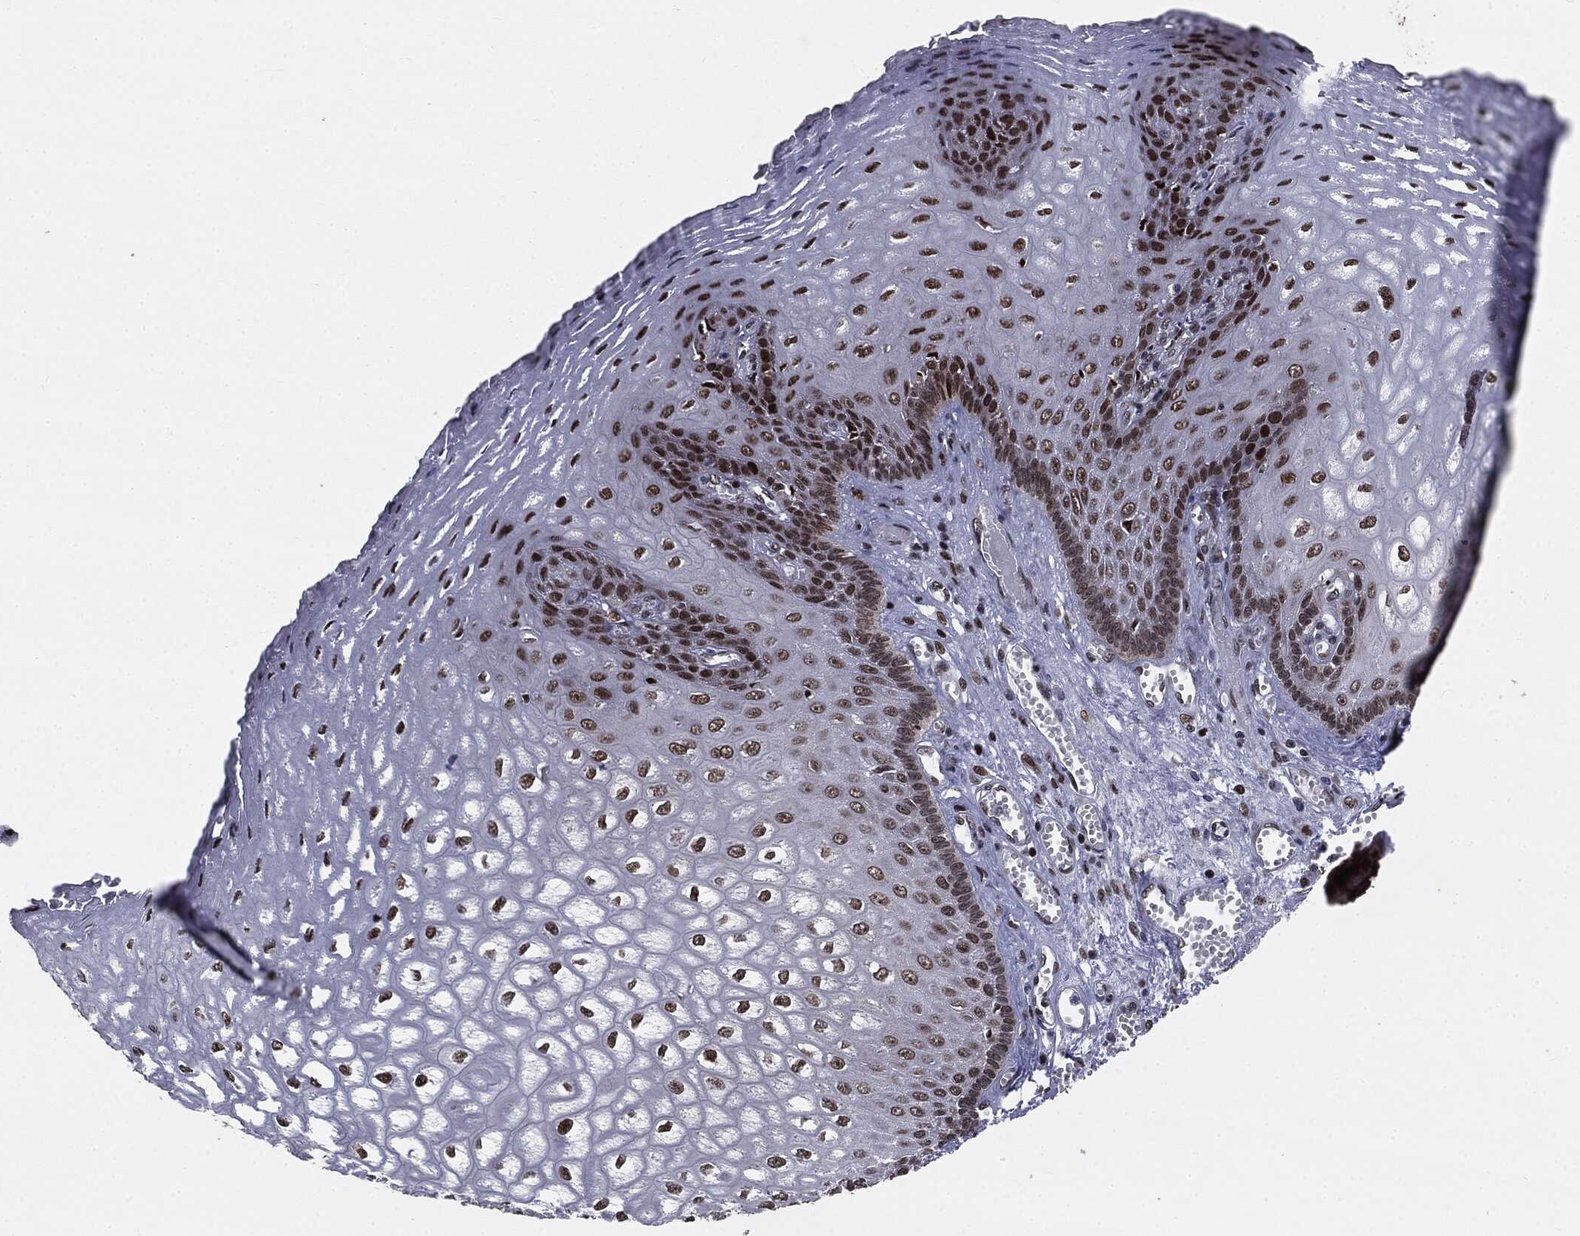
{"staining": {"intensity": "strong", "quantity": "25%-75%", "location": "nuclear"}, "tissue": "esophagus", "cell_type": "Squamous epithelial cells", "image_type": "normal", "snomed": [{"axis": "morphology", "description": "Normal tissue, NOS"}, {"axis": "topography", "description": "Esophagus"}], "caption": "Esophagus stained with a brown dye reveals strong nuclear positive positivity in approximately 25%-75% of squamous epithelial cells.", "gene": "DVL2", "patient": {"sex": "male", "age": 58}}